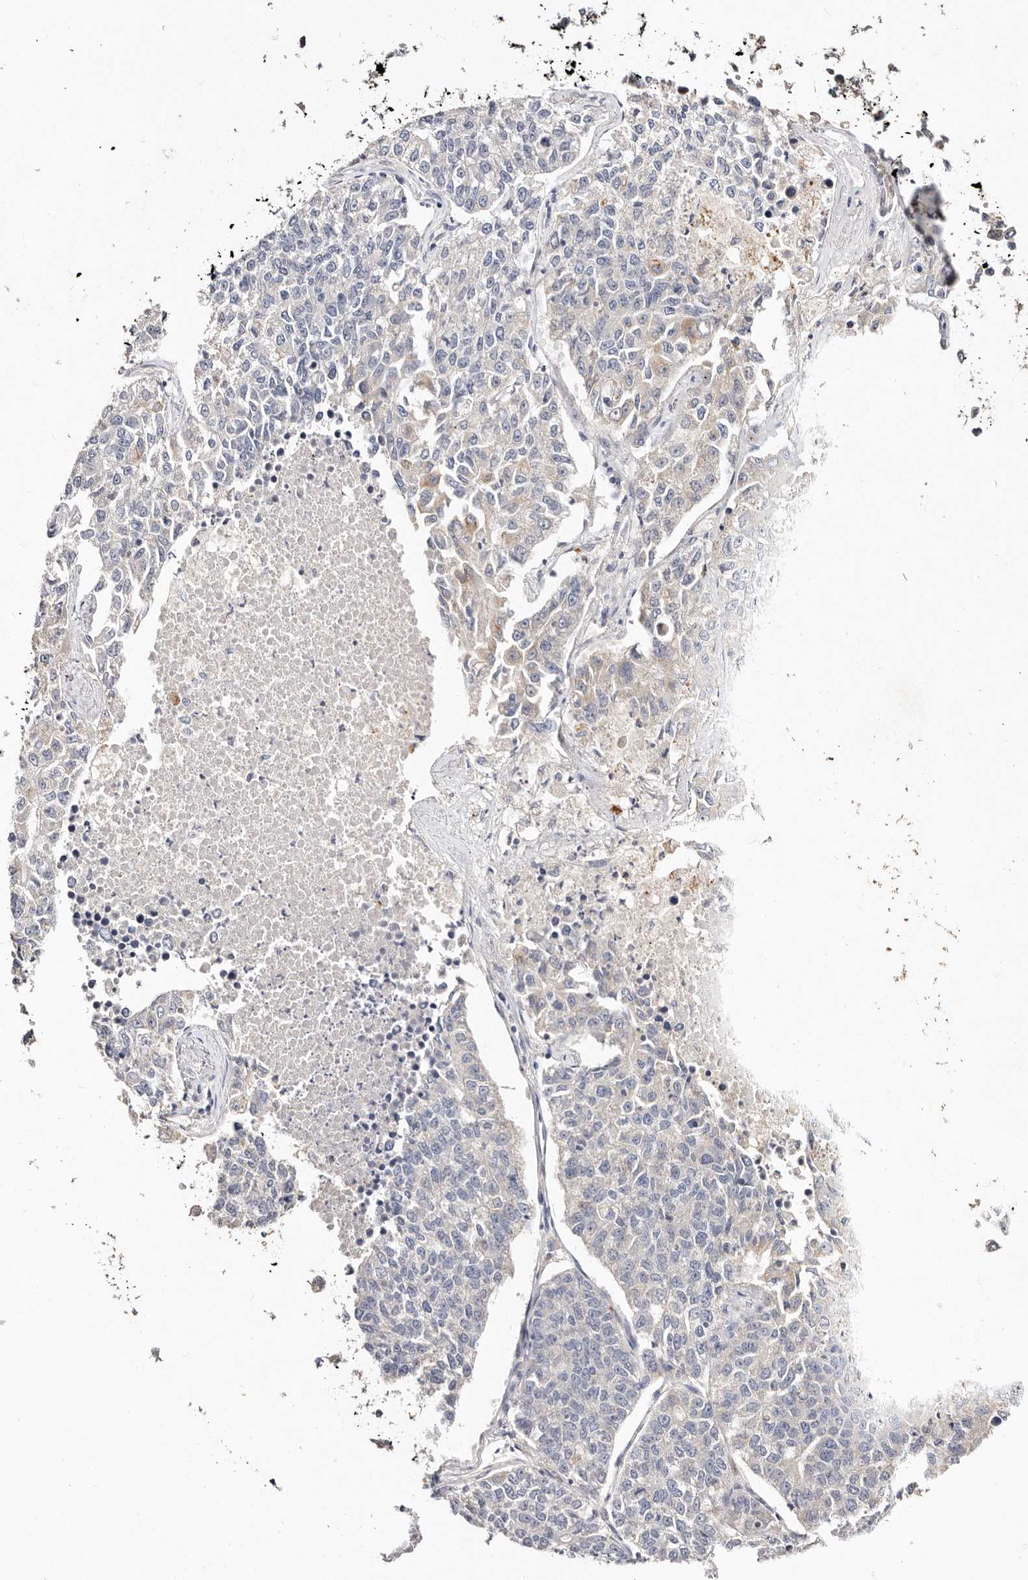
{"staining": {"intensity": "negative", "quantity": "none", "location": "none"}, "tissue": "lung cancer", "cell_type": "Tumor cells", "image_type": "cancer", "snomed": [{"axis": "morphology", "description": "Adenocarcinoma, NOS"}, {"axis": "topography", "description": "Lung"}], "caption": "Immunohistochemistry histopathology image of neoplastic tissue: lung cancer stained with DAB demonstrates no significant protein positivity in tumor cells.", "gene": "VIPAS39", "patient": {"sex": "male", "age": 49}}